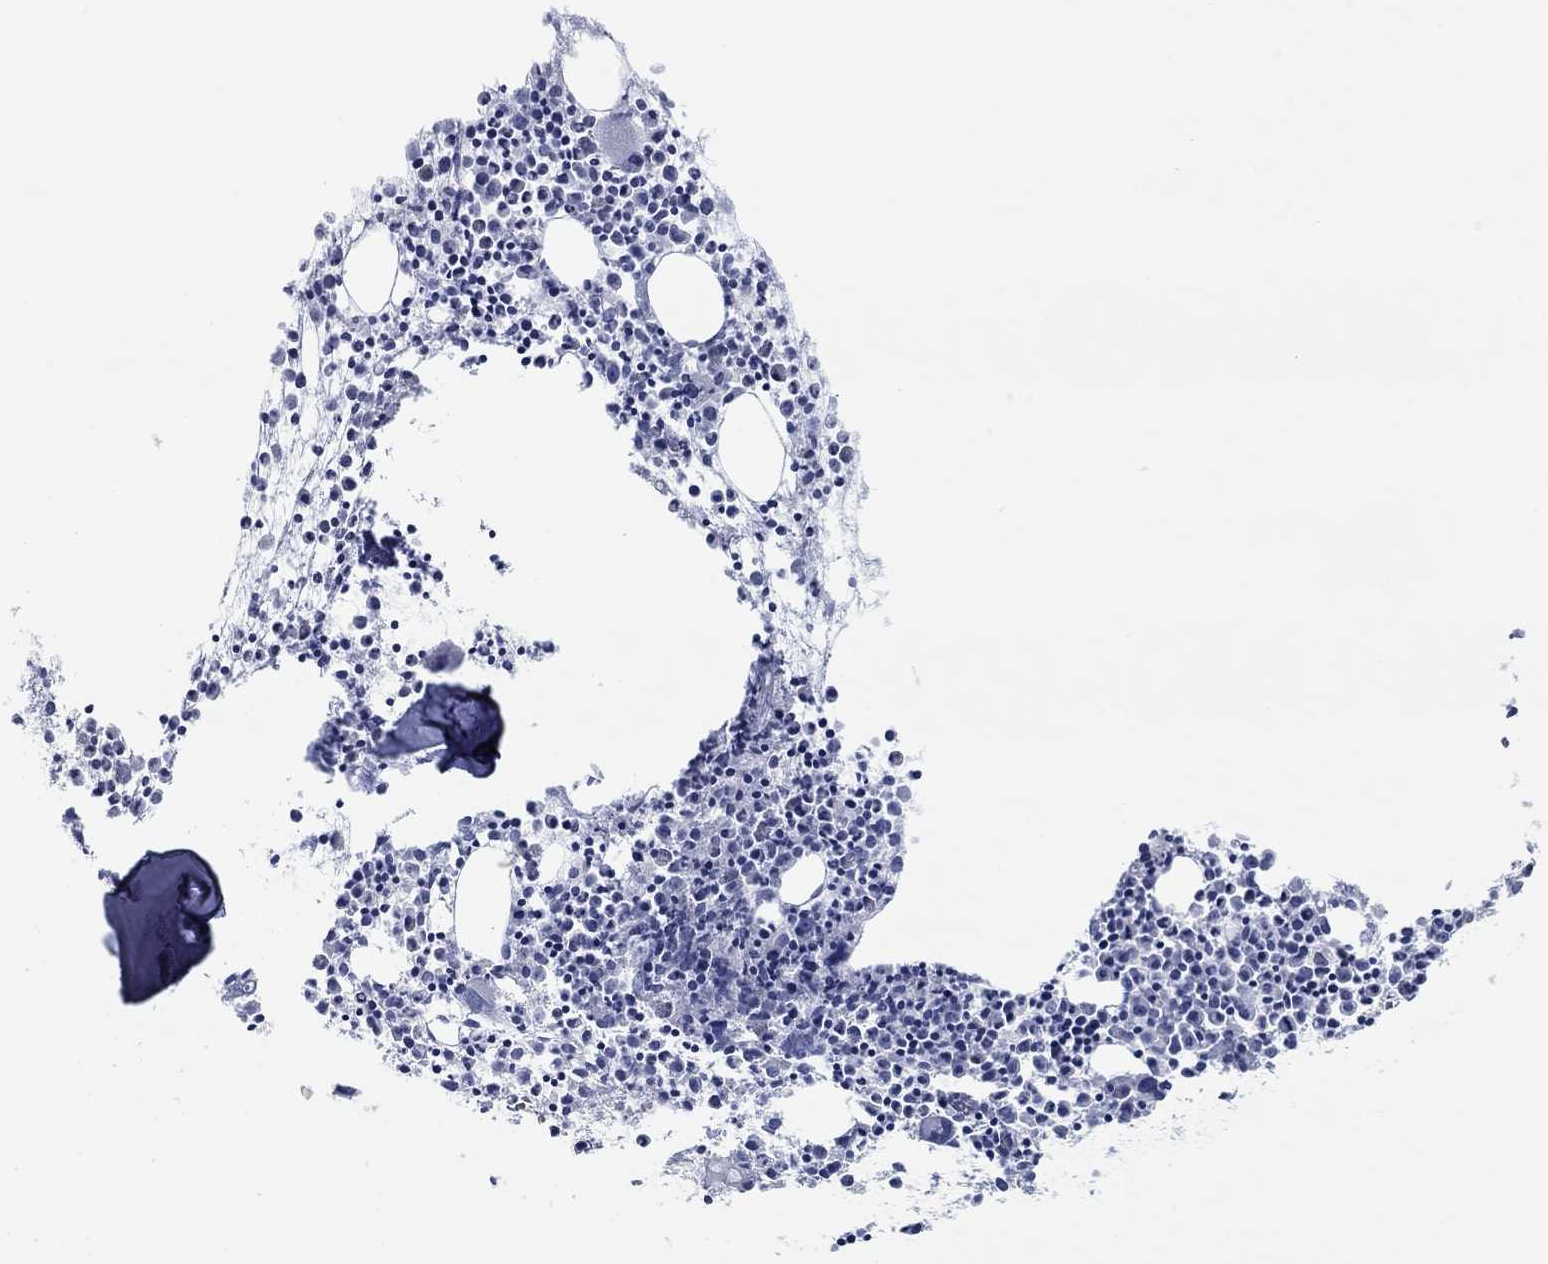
{"staining": {"intensity": "negative", "quantity": "none", "location": "none"}, "tissue": "bone marrow", "cell_type": "Hematopoietic cells", "image_type": "normal", "snomed": [{"axis": "morphology", "description": "Normal tissue, NOS"}, {"axis": "morphology", "description": "Inflammation, NOS"}, {"axis": "topography", "description": "Bone marrow"}], "caption": "Hematopoietic cells are negative for protein expression in unremarkable human bone marrow. The staining was performed using DAB to visualize the protein expression in brown, while the nuclei were stained in blue with hematoxylin (Magnification: 20x).", "gene": "DNAL1", "patient": {"sex": "male", "age": 3}}